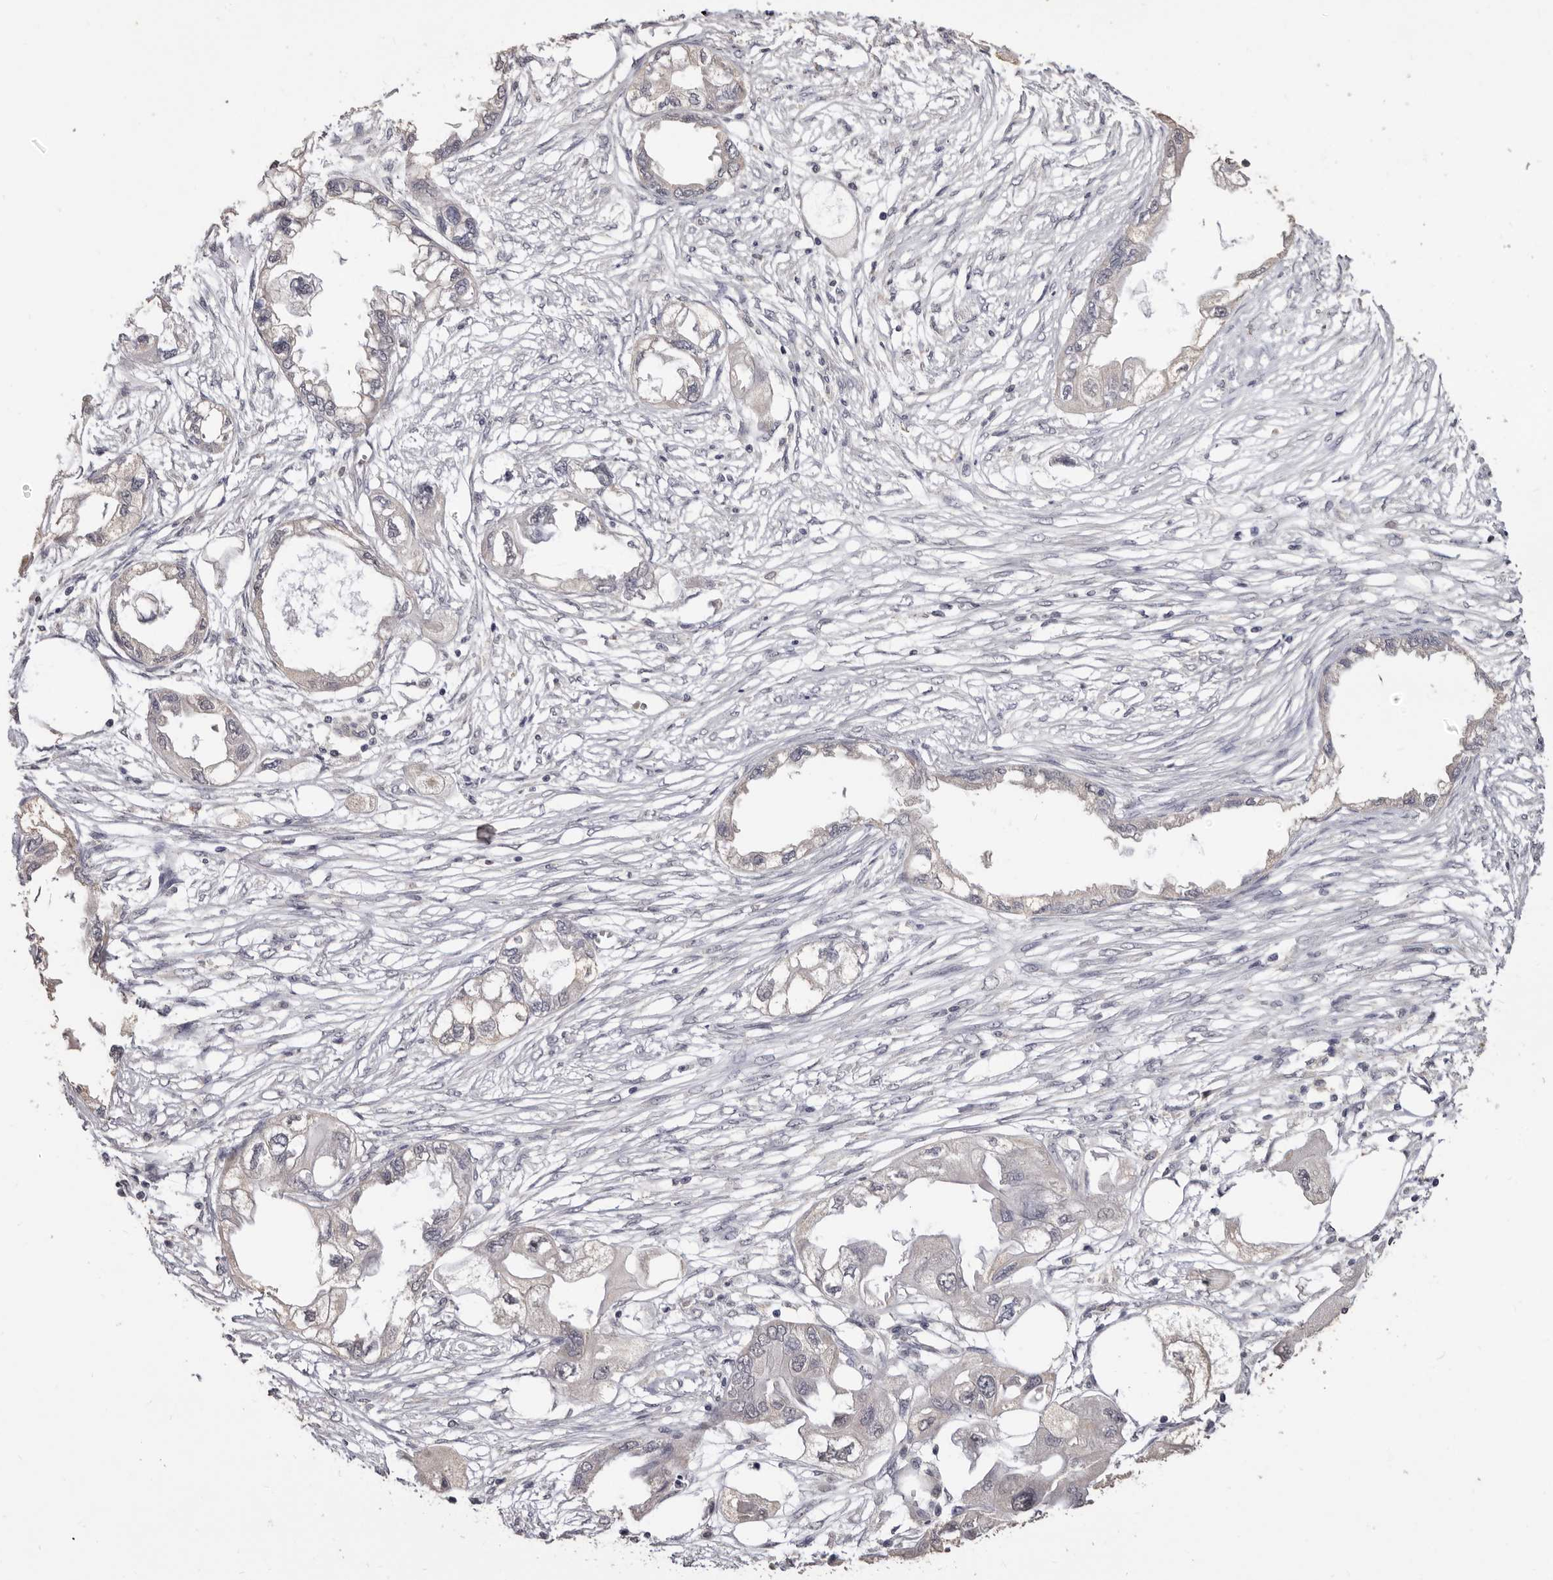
{"staining": {"intensity": "negative", "quantity": "none", "location": "none"}, "tissue": "endometrial cancer", "cell_type": "Tumor cells", "image_type": "cancer", "snomed": [{"axis": "morphology", "description": "Adenocarcinoma, NOS"}, {"axis": "morphology", "description": "Adenocarcinoma, metastatic, NOS"}, {"axis": "topography", "description": "Adipose tissue"}, {"axis": "topography", "description": "Endometrium"}], "caption": "This is a histopathology image of IHC staining of endometrial cancer, which shows no expression in tumor cells.", "gene": "INAVA", "patient": {"sex": "female", "age": 67}}